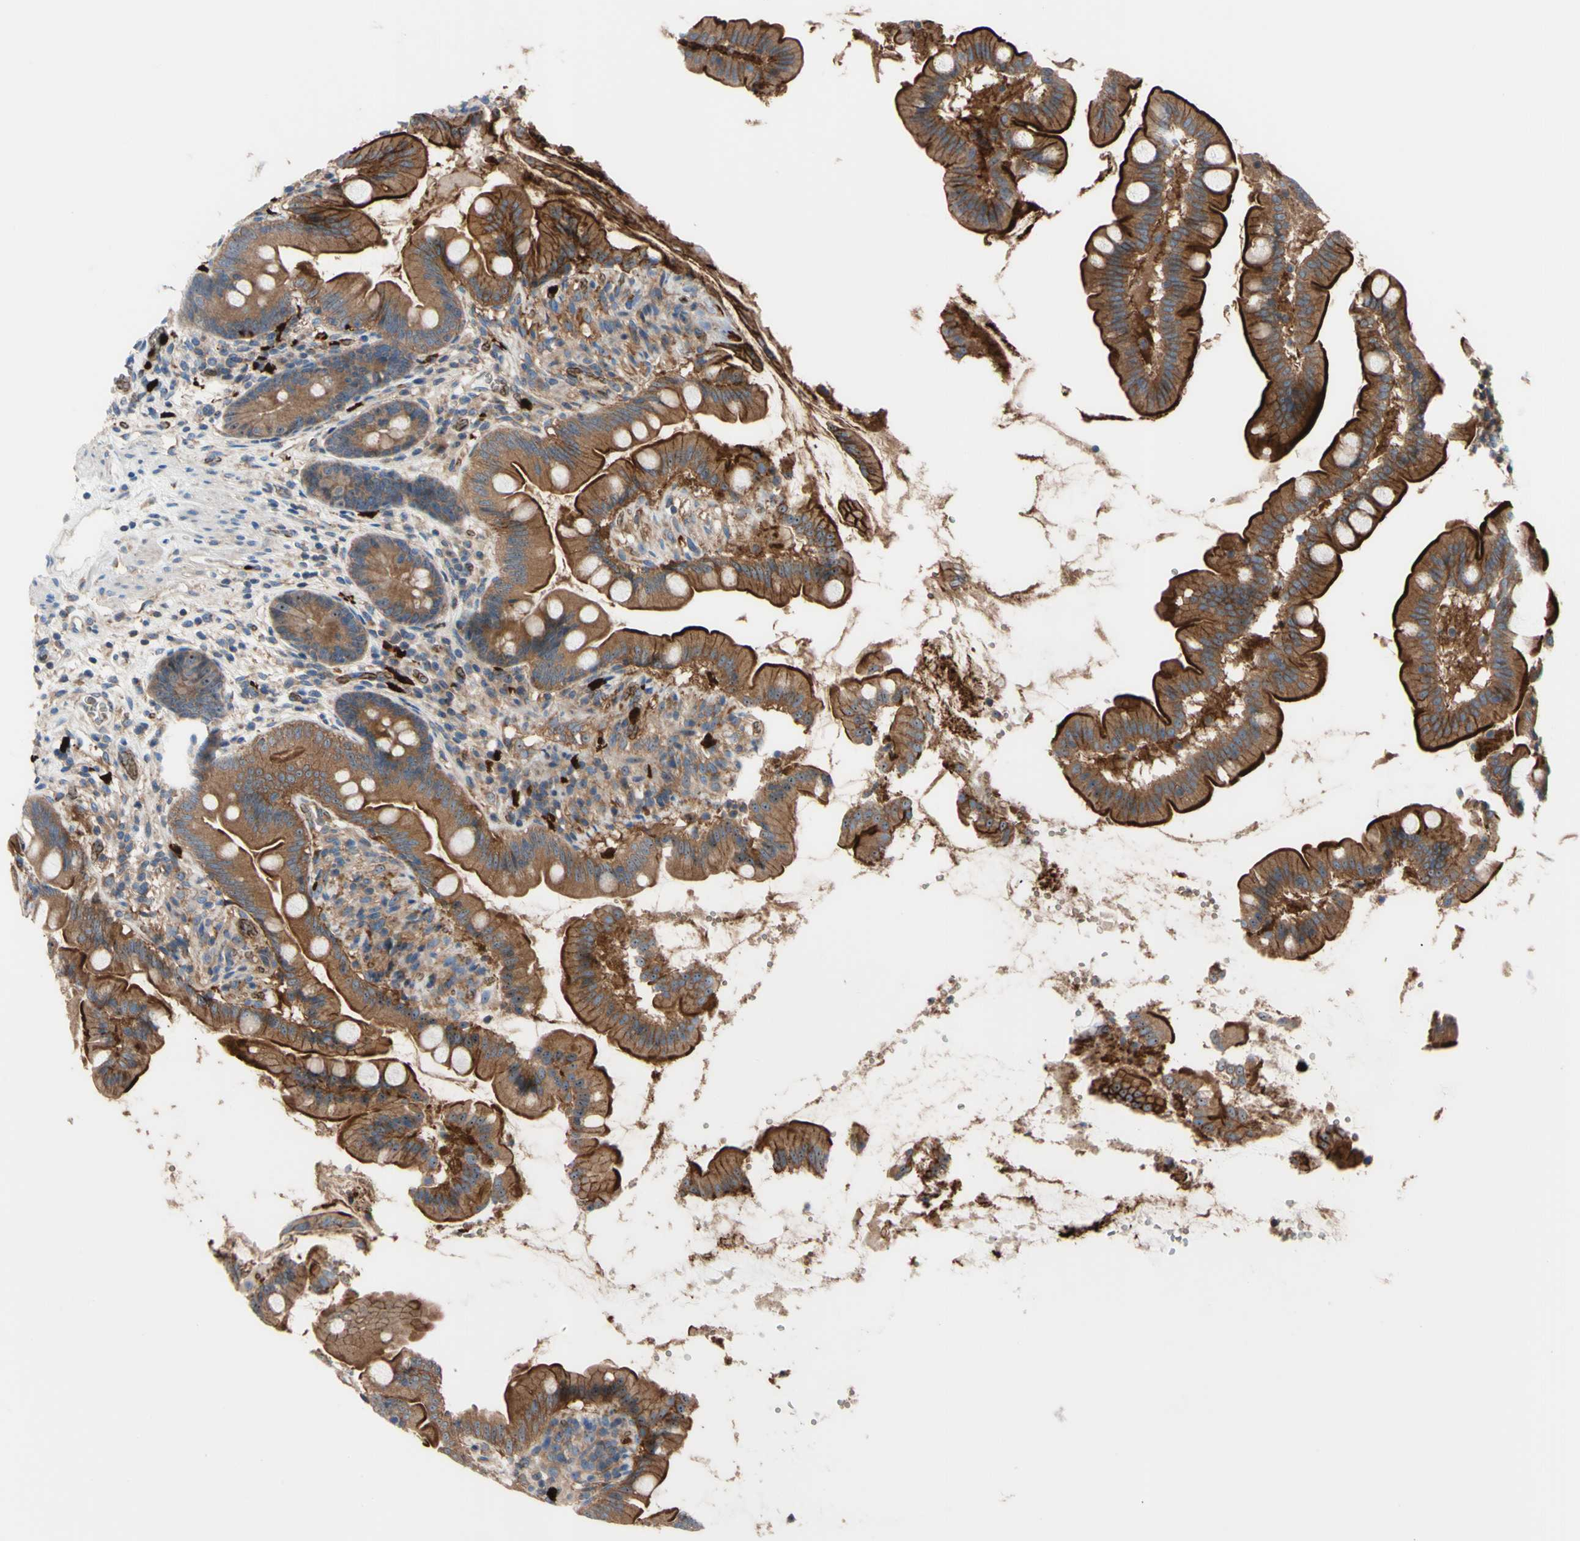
{"staining": {"intensity": "strong", "quantity": ">75%", "location": "cytoplasmic/membranous,nuclear"}, "tissue": "small intestine", "cell_type": "Glandular cells", "image_type": "normal", "snomed": [{"axis": "morphology", "description": "Normal tissue, NOS"}, {"axis": "topography", "description": "Small intestine"}], "caption": "Immunohistochemistry staining of normal small intestine, which reveals high levels of strong cytoplasmic/membranous,nuclear expression in about >75% of glandular cells indicating strong cytoplasmic/membranous,nuclear protein expression. The staining was performed using DAB (brown) for protein detection and nuclei were counterstained in hematoxylin (blue).", "gene": "USP9X", "patient": {"sex": "female", "age": 56}}